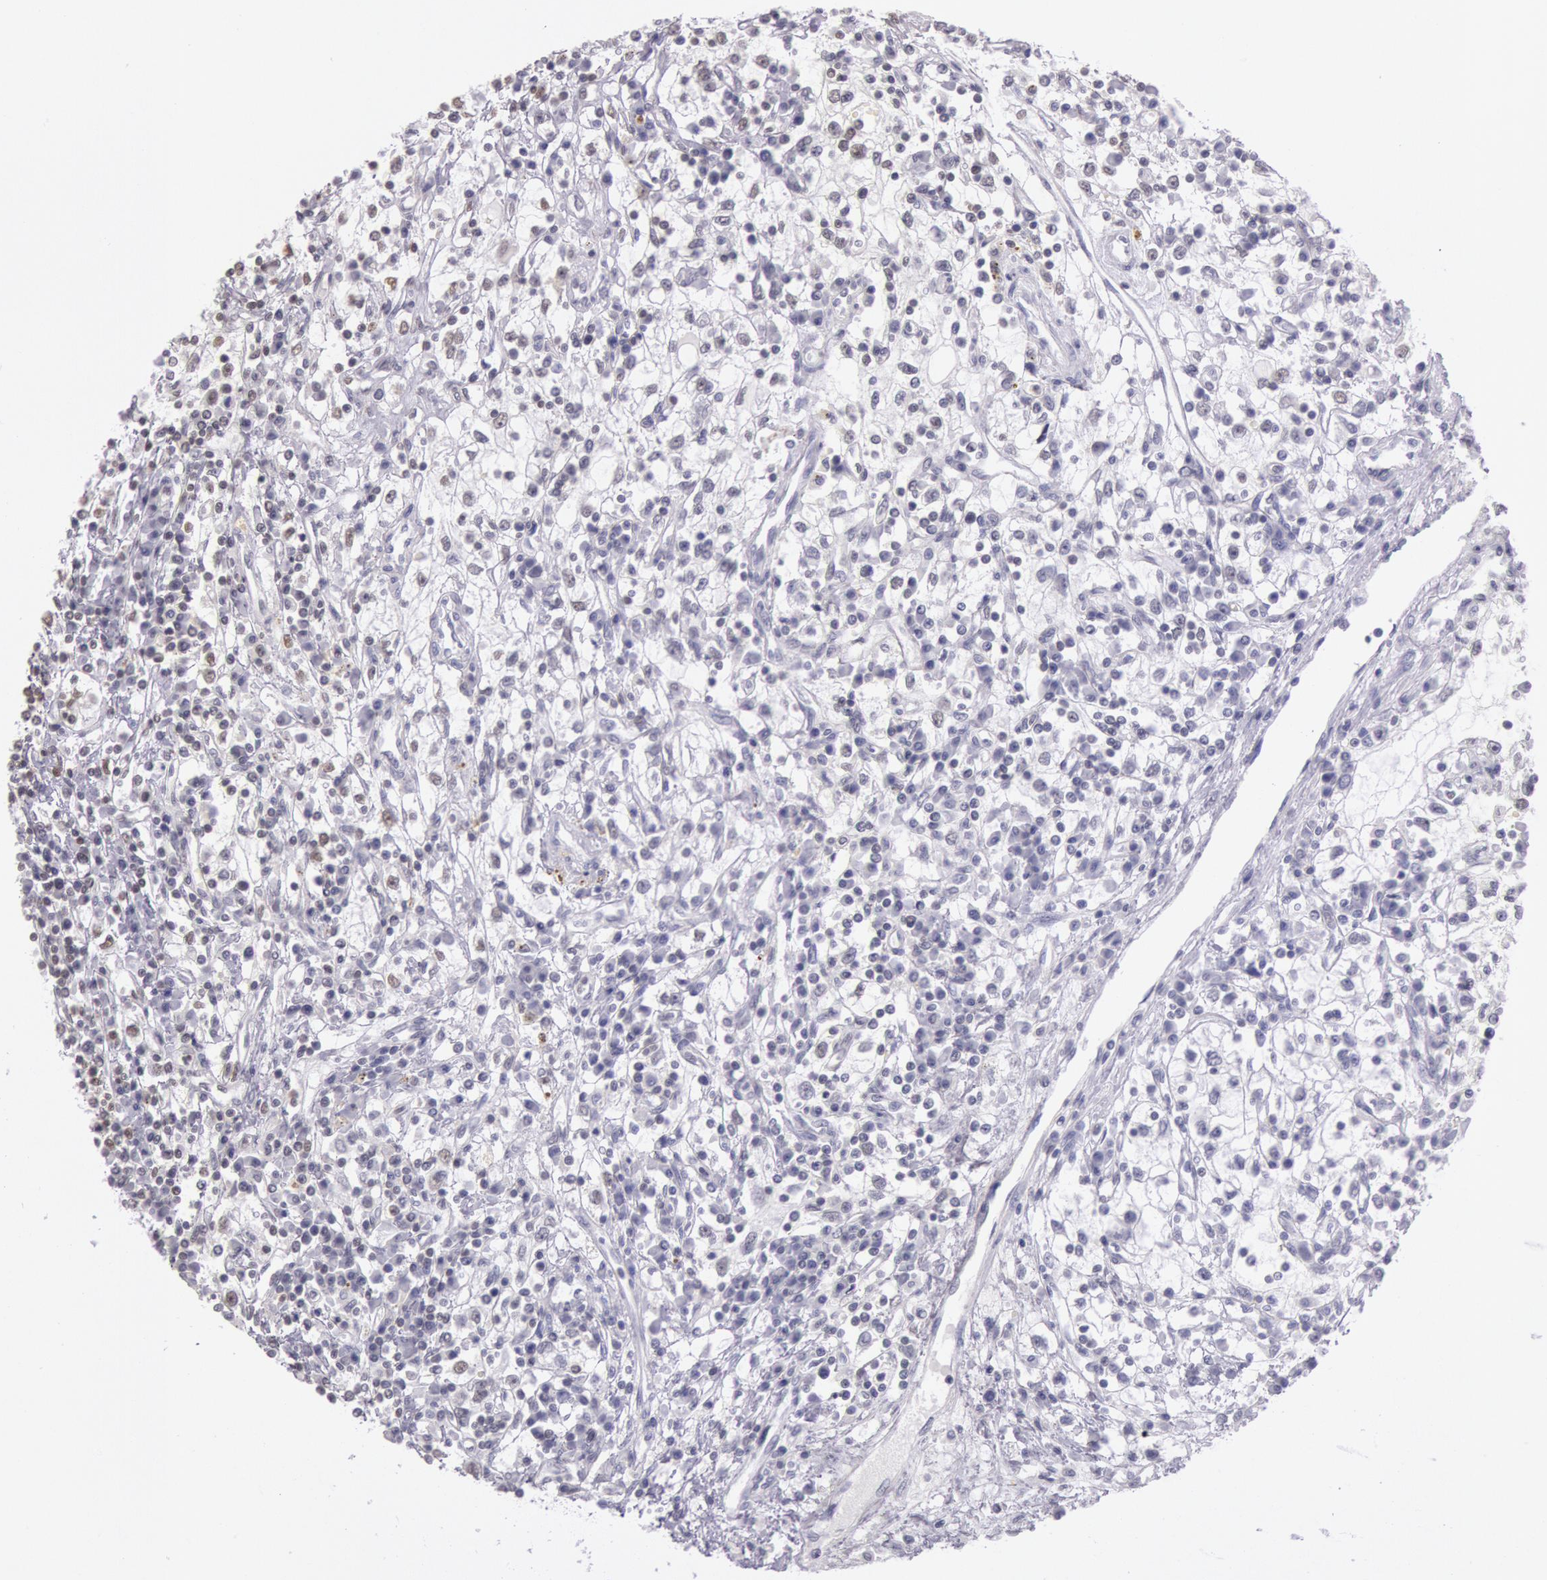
{"staining": {"intensity": "negative", "quantity": "none", "location": "none"}, "tissue": "renal cancer", "cell_type": "Tumor cells", "image_type": "cancer", "snomed": [{"axis": "morphology", "description": "Adenocarcinoma, NOS"}, {"axis": "topography", "description": "Kidney"}], "caption": "Protein analysis of renal cancer exhibits no significant positivity in tumor cells.", "gene": "ESS2", "patient": {"sex": "male", "age": 82}}